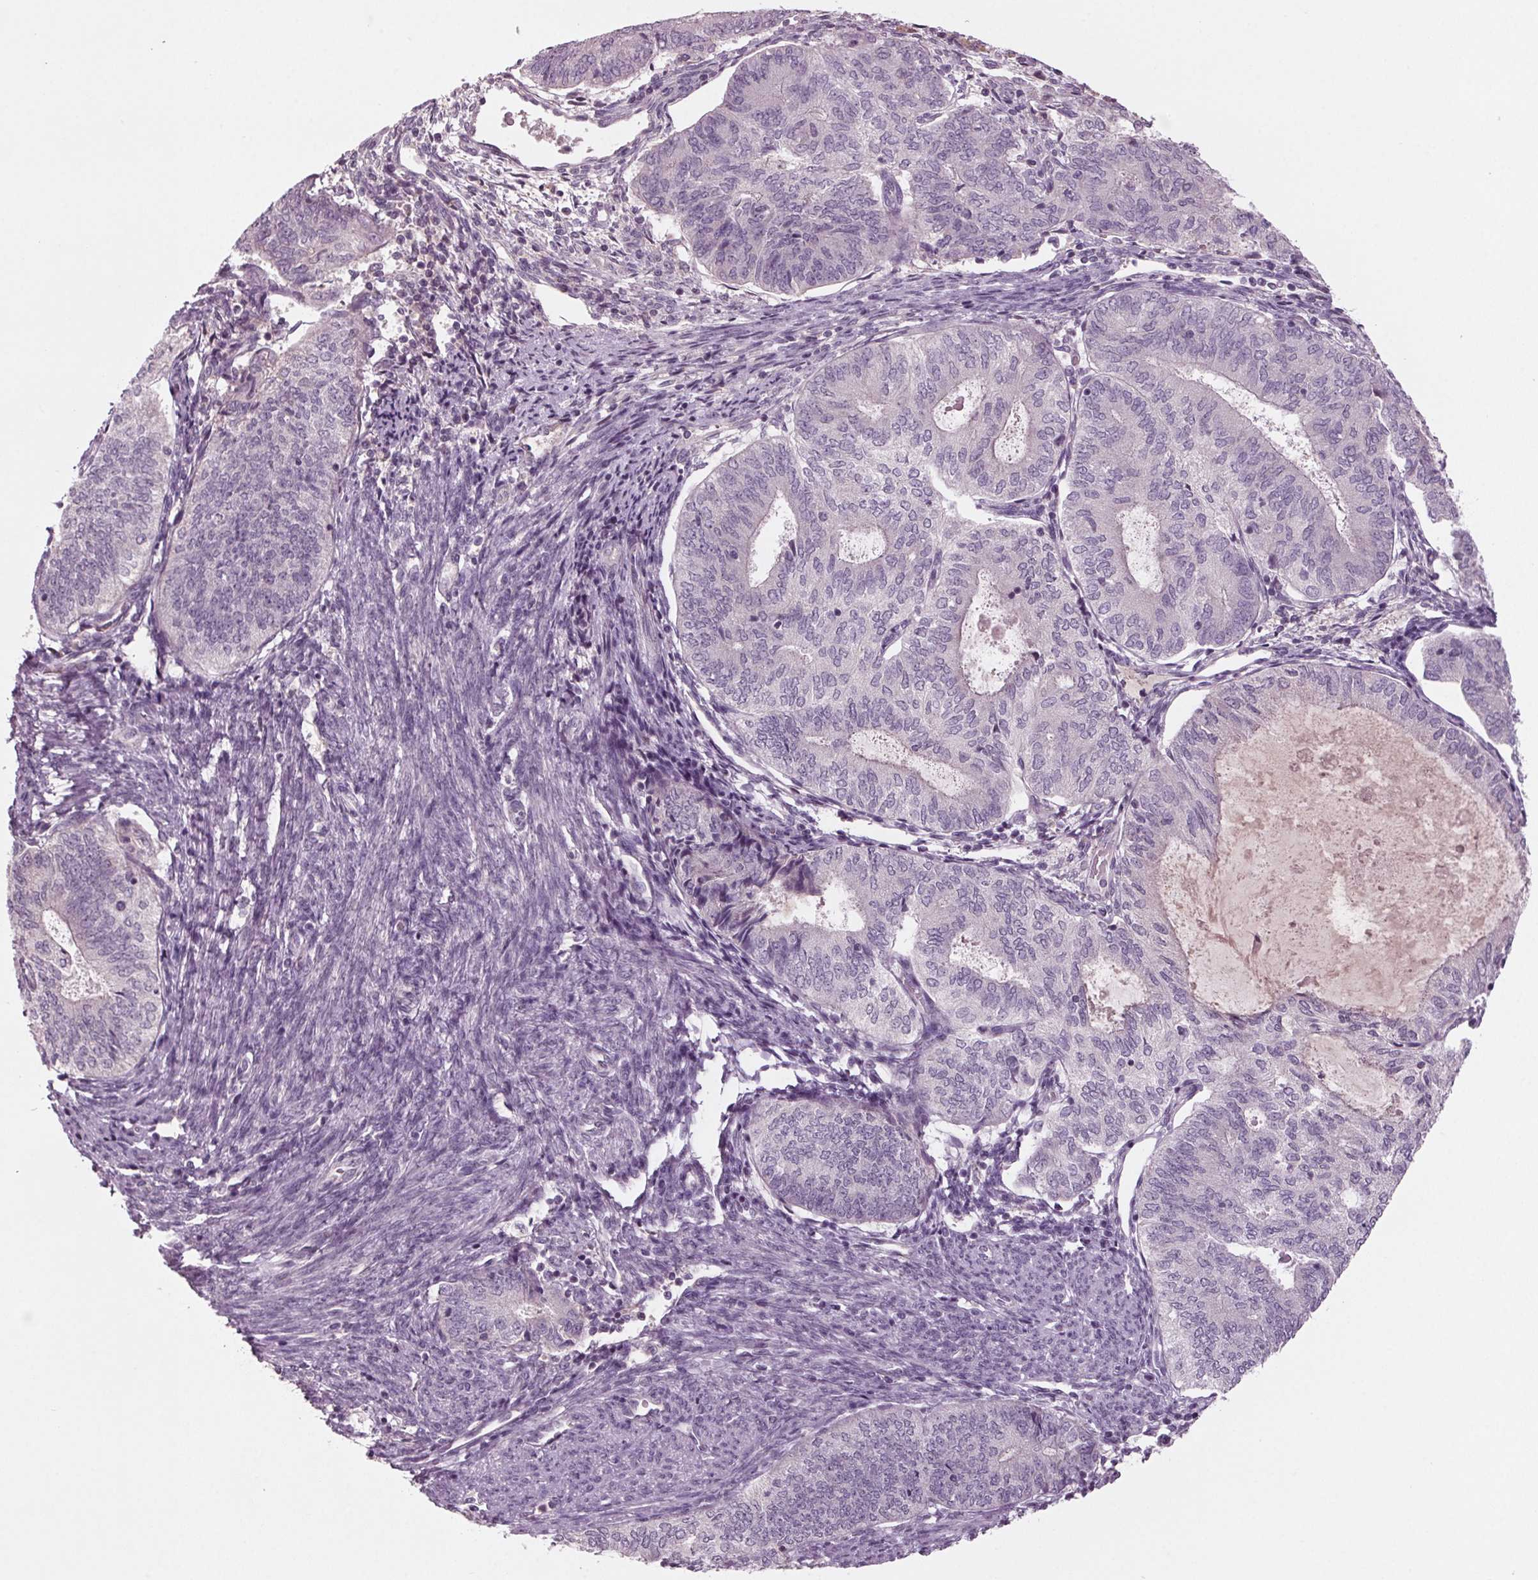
{"staining": {"intensity": "negative", "quantity": "none", "location": "none"}, "tissue": "endometrial cancer", "cell_type": "Tumor cells", "image_type": "cancer", "snomed": [{"axis": "morphology", "description": "Adenocarcinoma, NOS"}, {"axis": "topography", "description": "Endometrium"}], "caption": "Immunohistochemical staining of human endometrial cancer (adenocarcinoma) displays no significant staining in tumor cells.", "gene": "BHLHE22", "patient": {"sex": "female", "age": 65}}